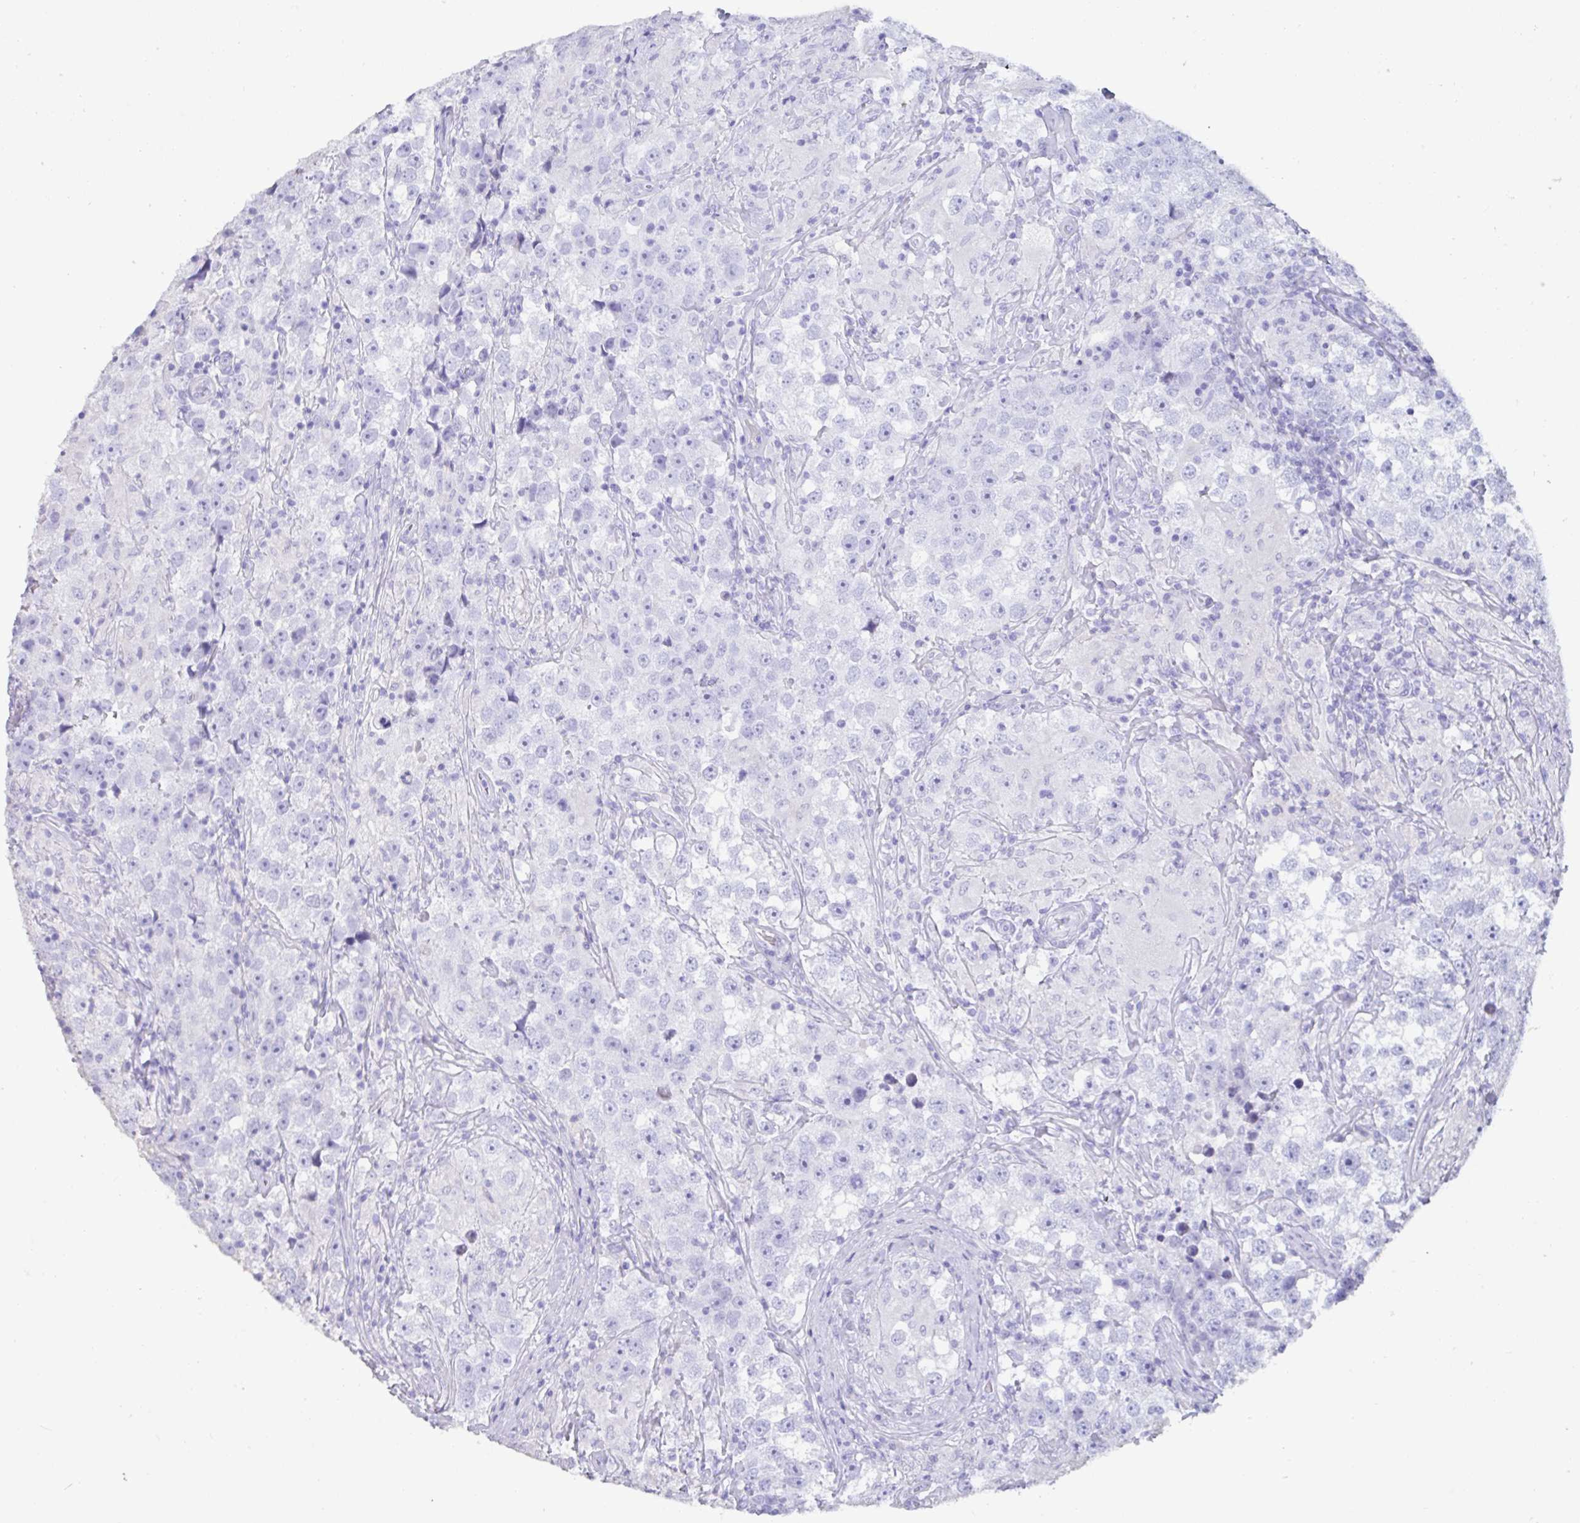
{"staining": {"intensity": "negative", "quantity": "none", "location": "none"}, "tissue": "testis cancer", "cell_type": "Tumor cells", "image_type": "cancer", "snomed": [{"axis": "morphology", "description": "Seminoma, NOS"}, {"axis": "topography", "description": "Testis"}], "caption": "The photomicrograph exhibits no staining of tumor cells in testis cancer (seminoma).", "gene": "TNNC1", "patient": {"sex": "male", "age": 46}}